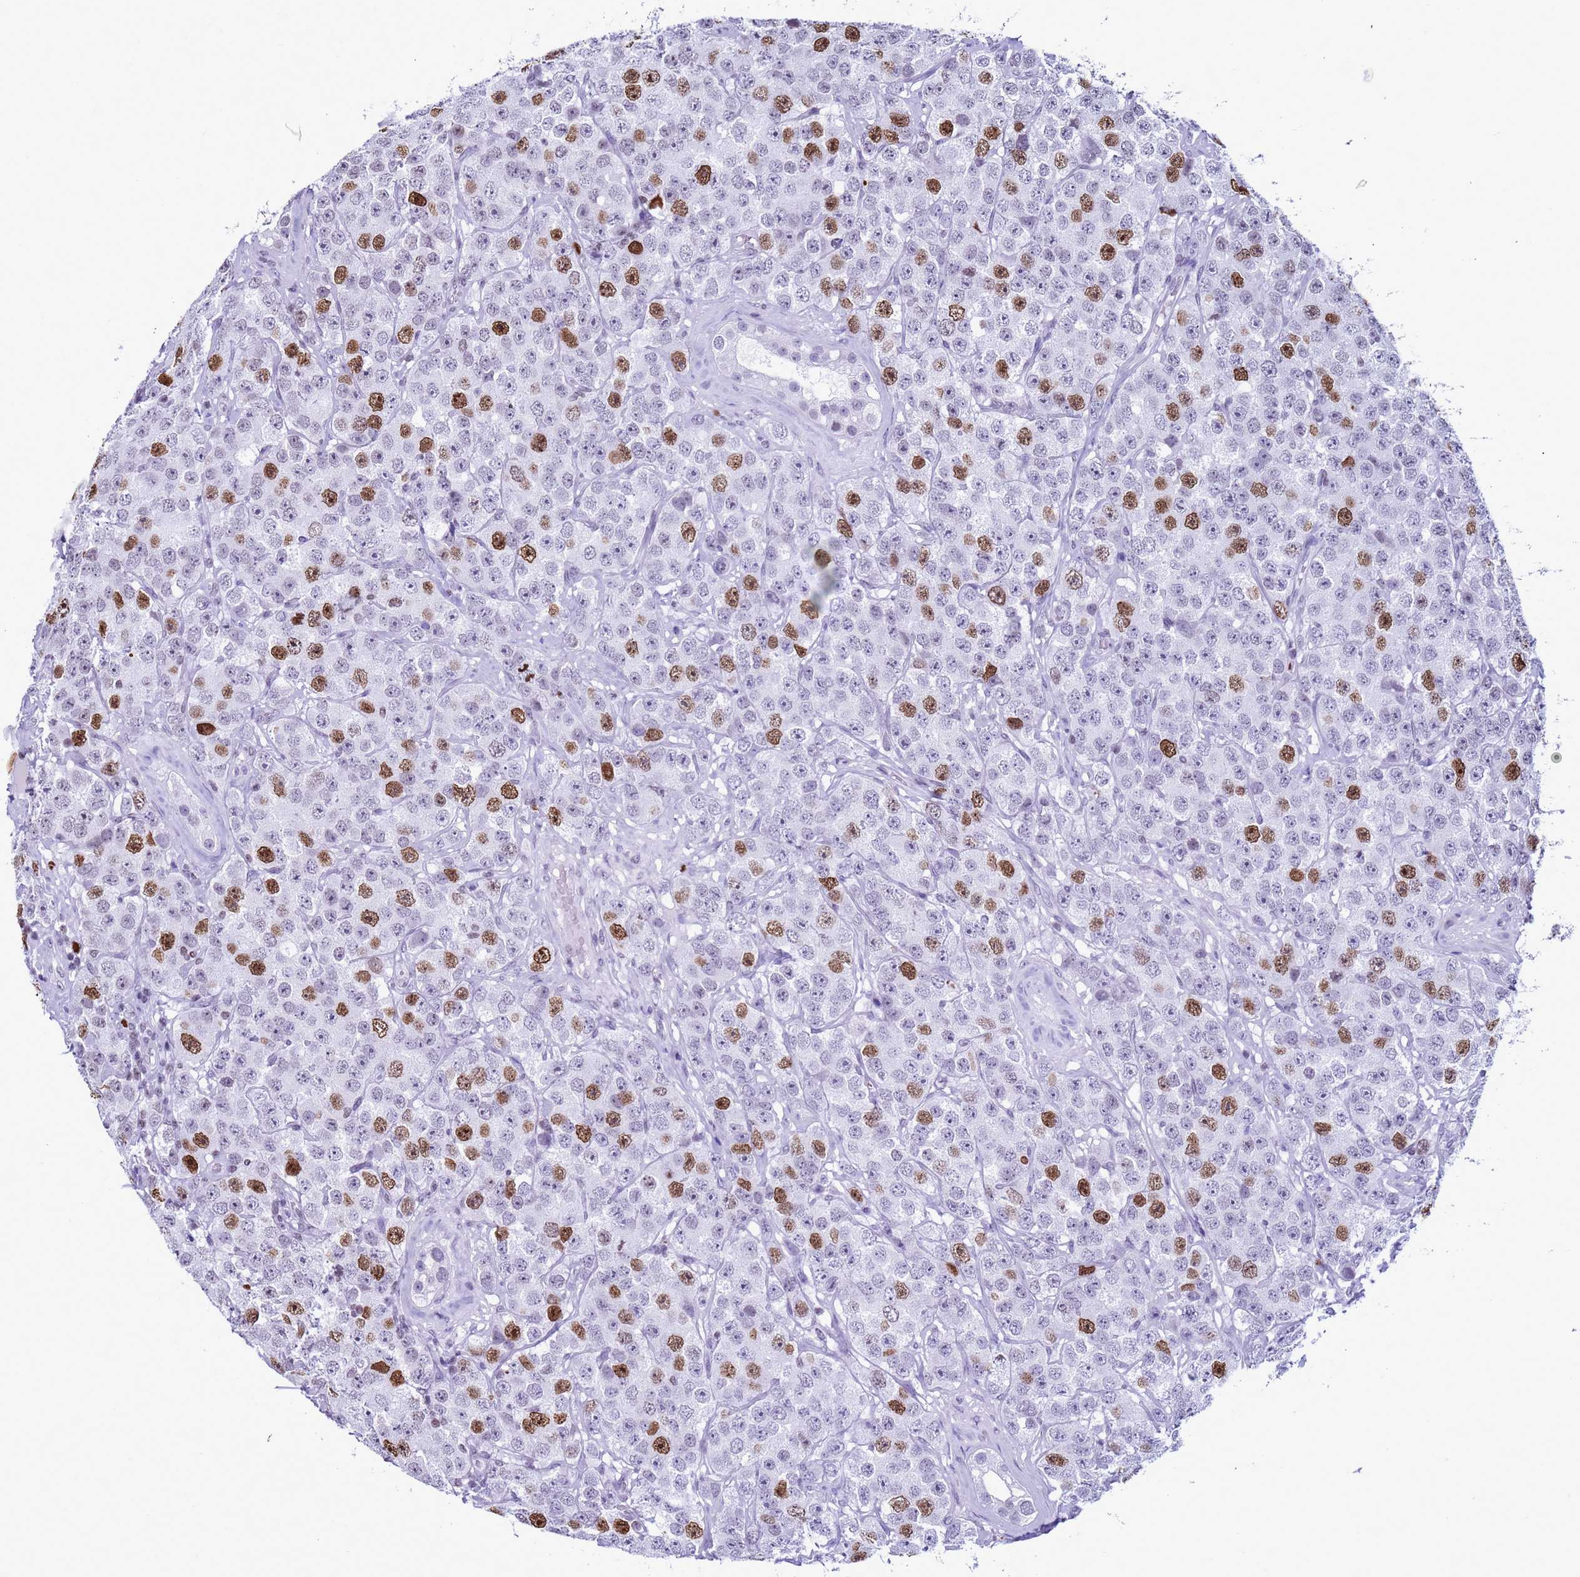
{"staining": {"intensity": "moderate", "quantity": "25%-75%", "location": "nuclear"}, "tissue": "testis cancer", "cell_type": "Tumor cells", "image_type": "cancer", "snomed": [{"axis": "morphology", "description": "Seminoma, NOS"}, {"axis": "topography", "description": "Testis"}], "caption": "Testis seminoma stained with a brown dye reveals moderate nuclear positive staining in about 25%-75% of tumor cells.", "gene": "H4C8", "patient": {"sex": "male", "age": 28}}